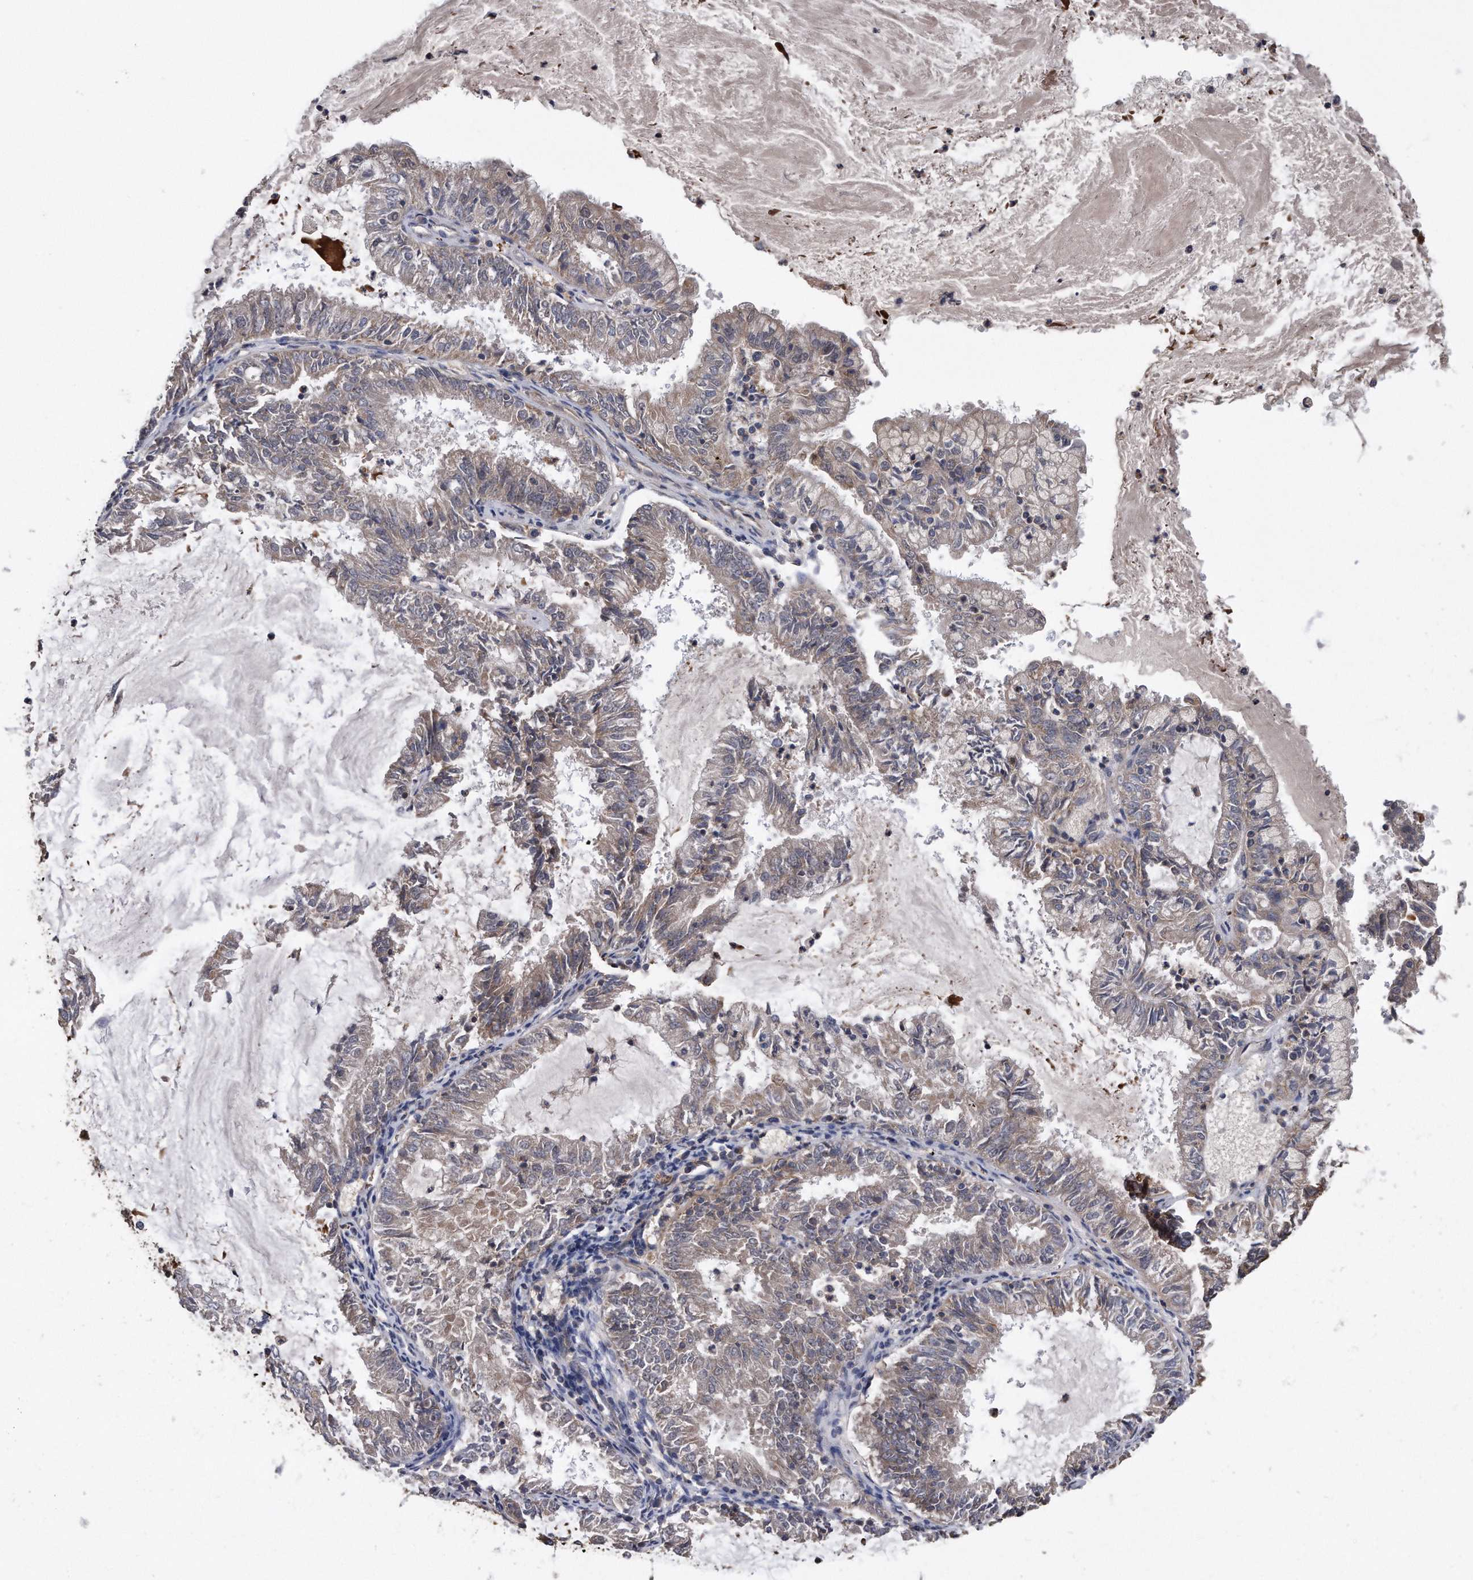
{"staining": {"intensity": "weak", "quantity": "<25%", "location": "cytoplasmic/membranous"}, "tissue": "endometrial cancer", "cell_type": "Tumor cells", "image_type": "cancer", "snomed": [{"axis": "morphology", "description": "Adenocarcinoma, NOS"}, {"axis": "topography", "description": "Endometrium"}], "caption": "High power microscopy histopathology image of an immunohistochemistry (IHC) histopathology image of endometrial adenocarcinoma, revealing no significant positivity in tumor cells. Brightfield microscopy of immunohistochemistry (IHC) stained with DAB (3,3'-diaminobenzidine) (brown) and hematoxylin (blue), captured at high magnification.", "gene": "KCND3", "patient": {"sex": "female", "age": 57}}